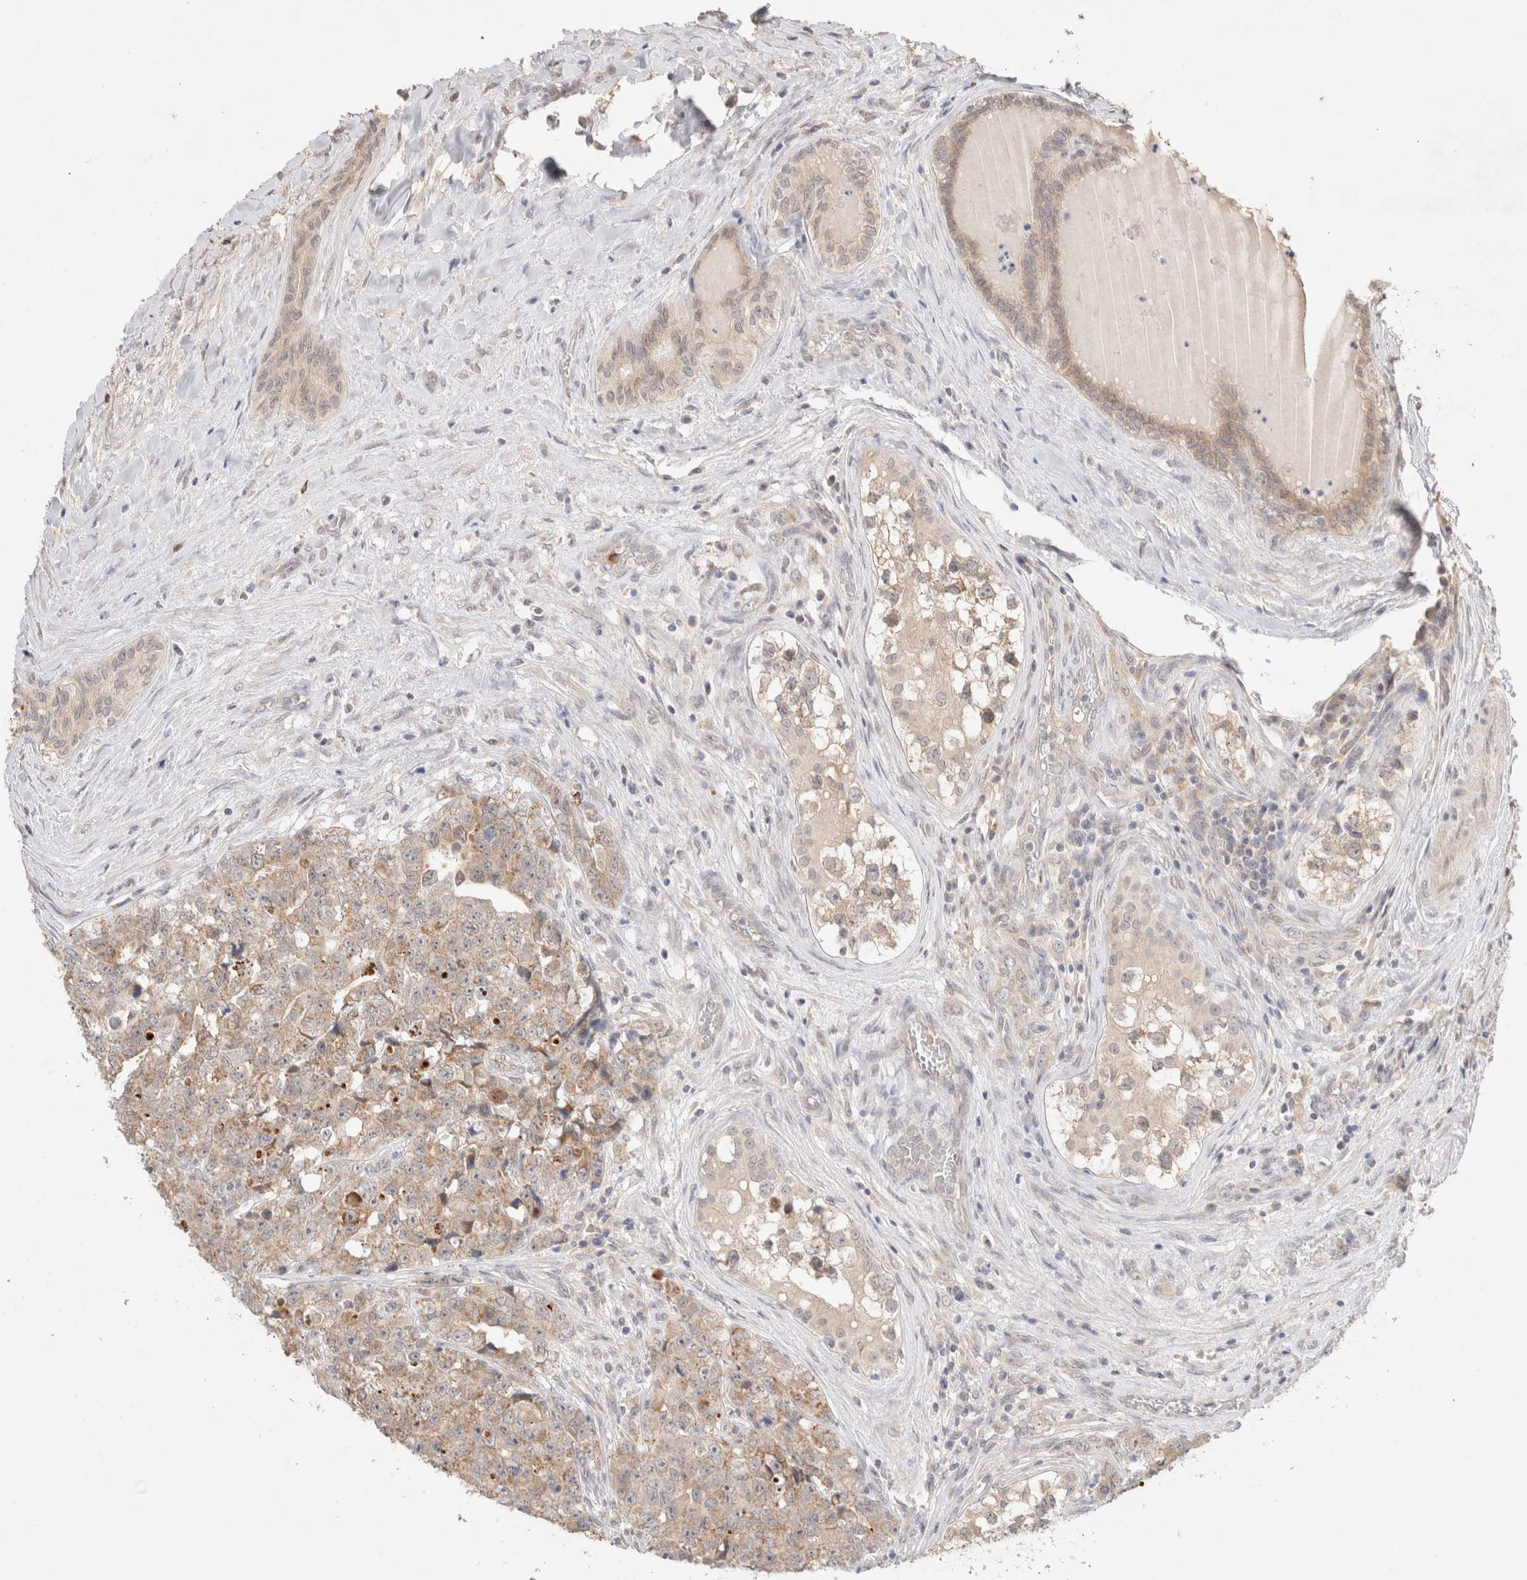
{"staining": {"intensity": "moderate", "quantity": ">75%", "location": "cytoplasmic/membranous"}, "tissue": "testis cancer", "cell_type": "Tumor cells", "image_type": "cancer", "snomed": [{"axis": "morphology", "description": "Carcinoma, Embryonal, NOS"}, {"axis": "topography", "description": "Testis"}], "caption": "A micrograph showing moderate cytoplasmic/membranous expression in about >75% of tumor cells in testis cancer, as visualized by brown immunohistochemical staining.", "gene": "TRIM41", "patient": {"sex": "male", "age": 28}}